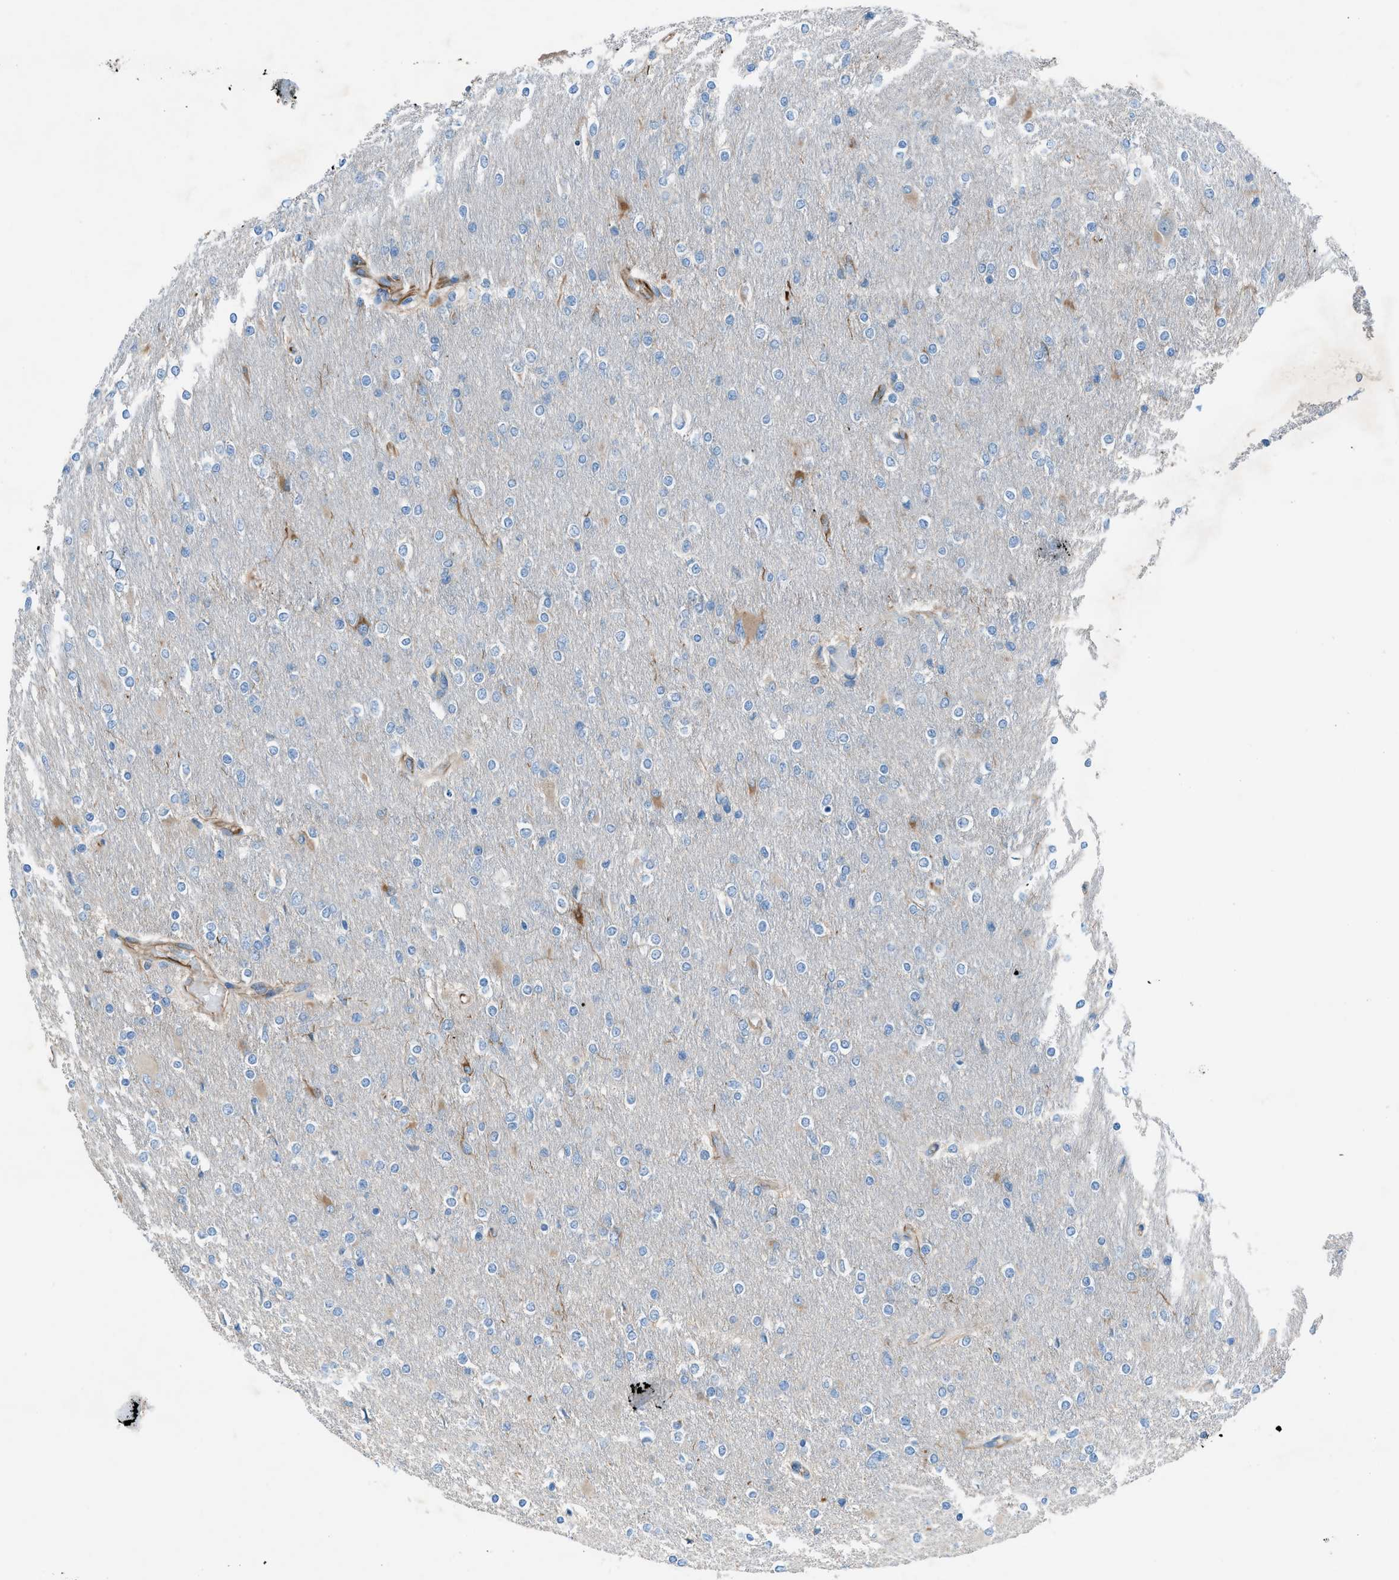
{"staining": {"intensity": "negative", "quantity": "none", "location": "none"}, "tissue": "glioma", "cell_type": "Tumor cells", "image_type": "cancer", "snomed": [{"axis": "morphology", "description": "Glioma, malignant, High grade"}, {"axis": "topography", "description": "Cerebral cortex"}], "caption": "Malignant glioma (high-grade) stained for a protein using IHC demonstrates no positivity tumor cells.", "gene": "CABP7", "patient": {"sex": "female", "age": 36}}